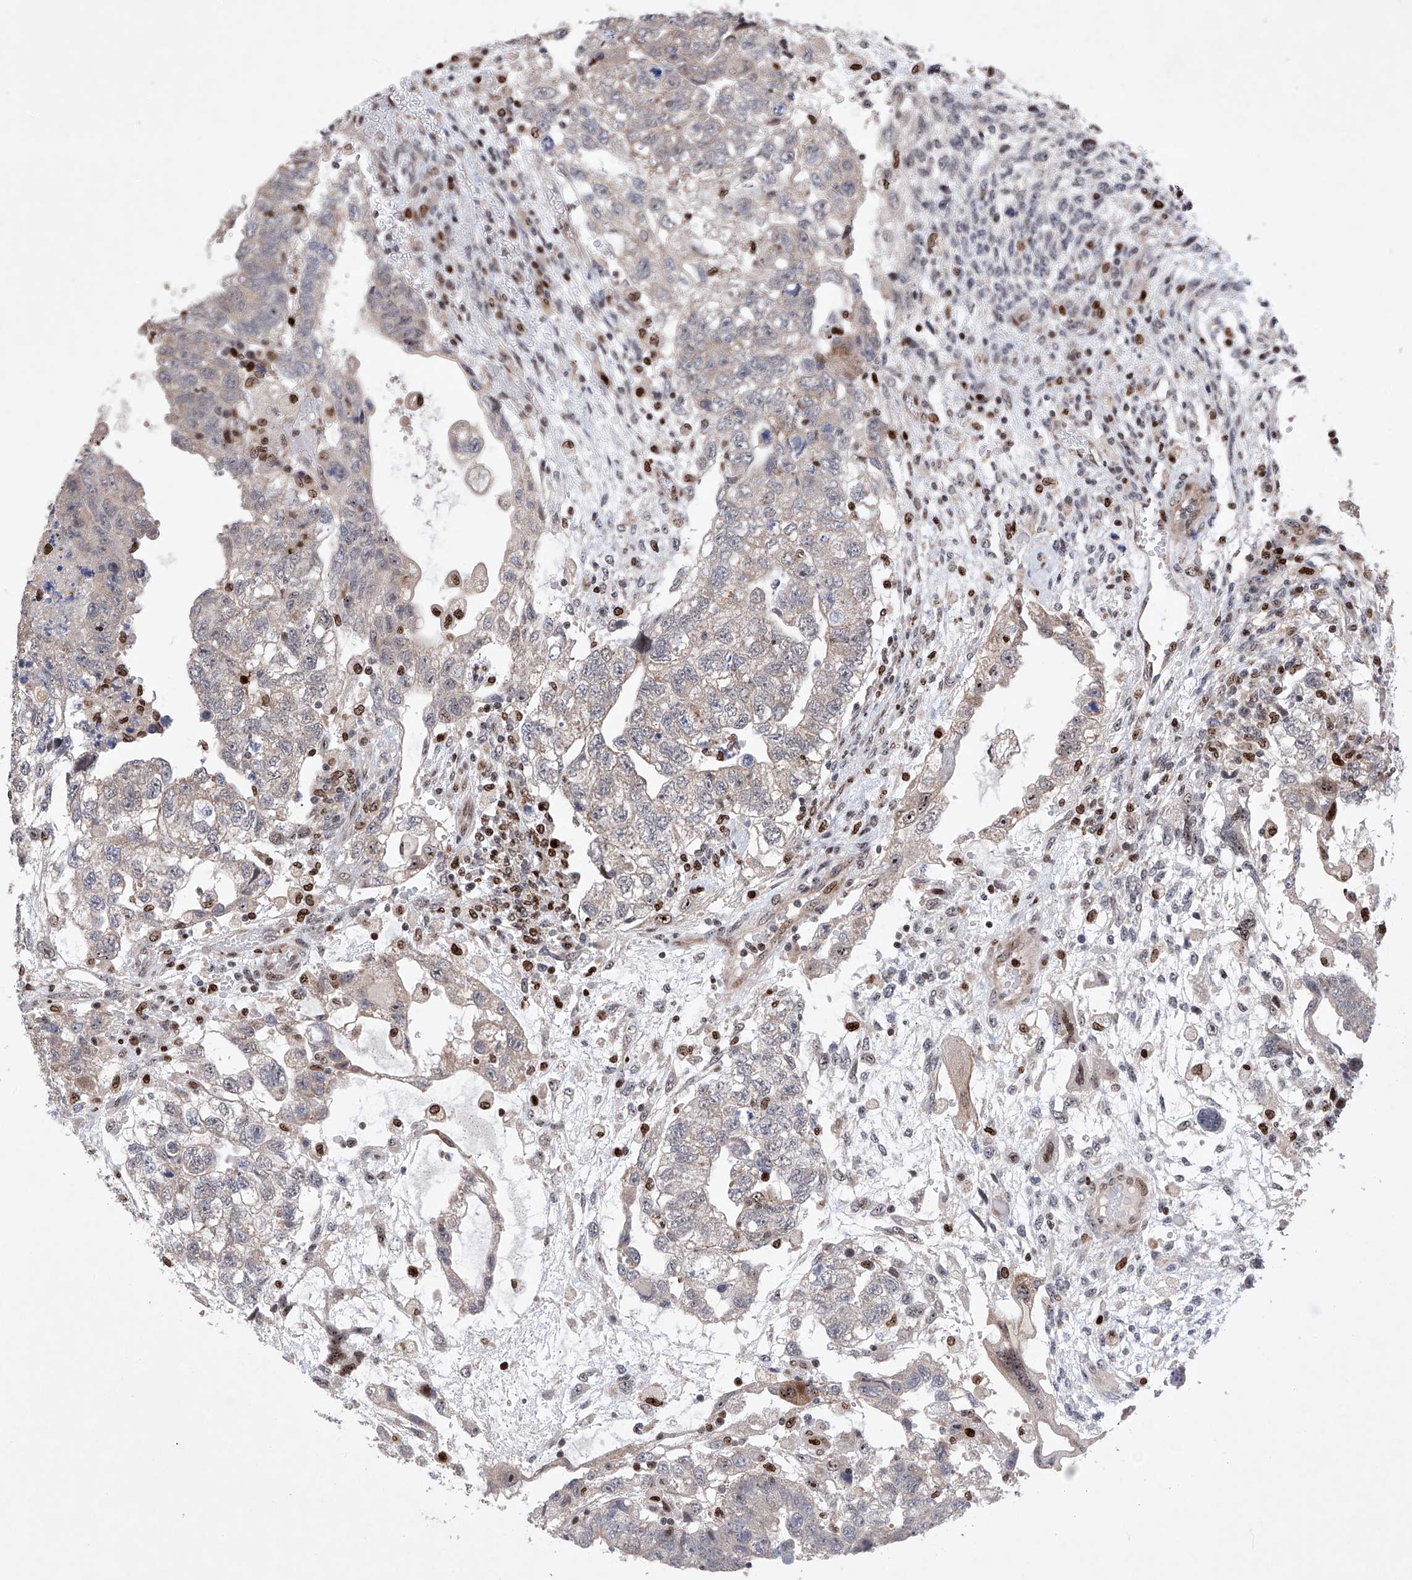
{"staining": {"intensity": "negative", "quantity": "none", "location": "none"}, "tissue": "testis cancer", "cell_type": "Tumor cells", "image_type": "cancer", "snomed": [{"axis": "morphology", "description": "Carcinoma, Embryonal, NOS"}, {"axis": "topography", "description": "Testis"}], "caption": "Tumor cells are negative for protein expression in human testis cancer (embryonal carcinoma).", "gene": "AFG1L", "patient": {"sex": "male", "age": 36}}